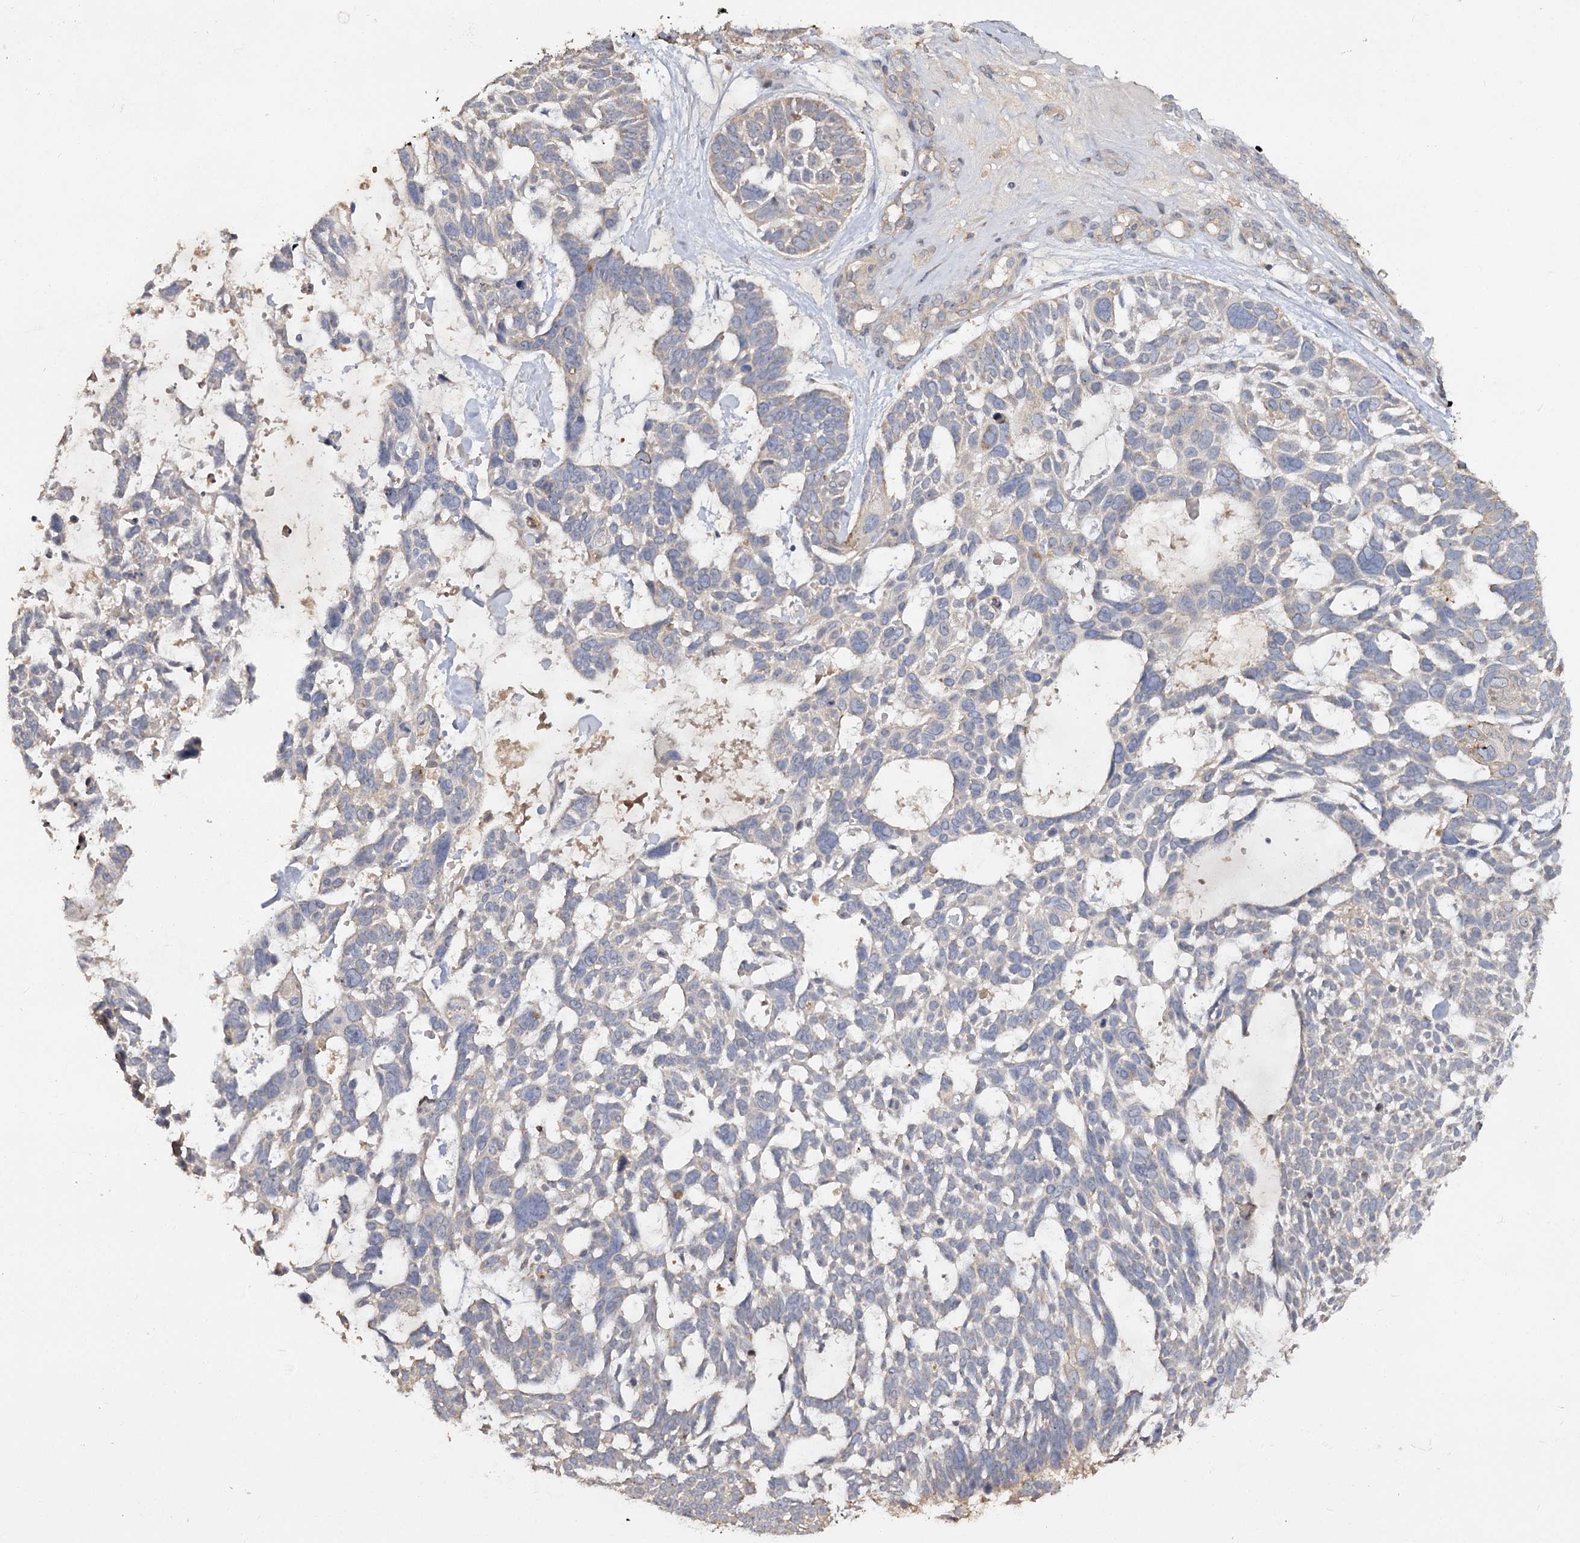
{"staining": {"intensity": "weak", "quantity": "<25%", "location": "cytoplasmic/membranous"}, "tissue": "skin cancer", "cell_type": "Tumor cells", "image_type": "cancer", "snomed": [{"axis": "morphology", "description": "Basal cell carcinoma"}, {"axis": "topography", "description": "Skin"}], "caption": "High magnification brightfield microscopy of skin basal cell carcinoma stained with DAB (brown) and counterstained with hematoxylin (blue): tumor cells show no significant expression.", "gene": "ANGPTL5", "patient": {"sex": "male", "age": 88}}